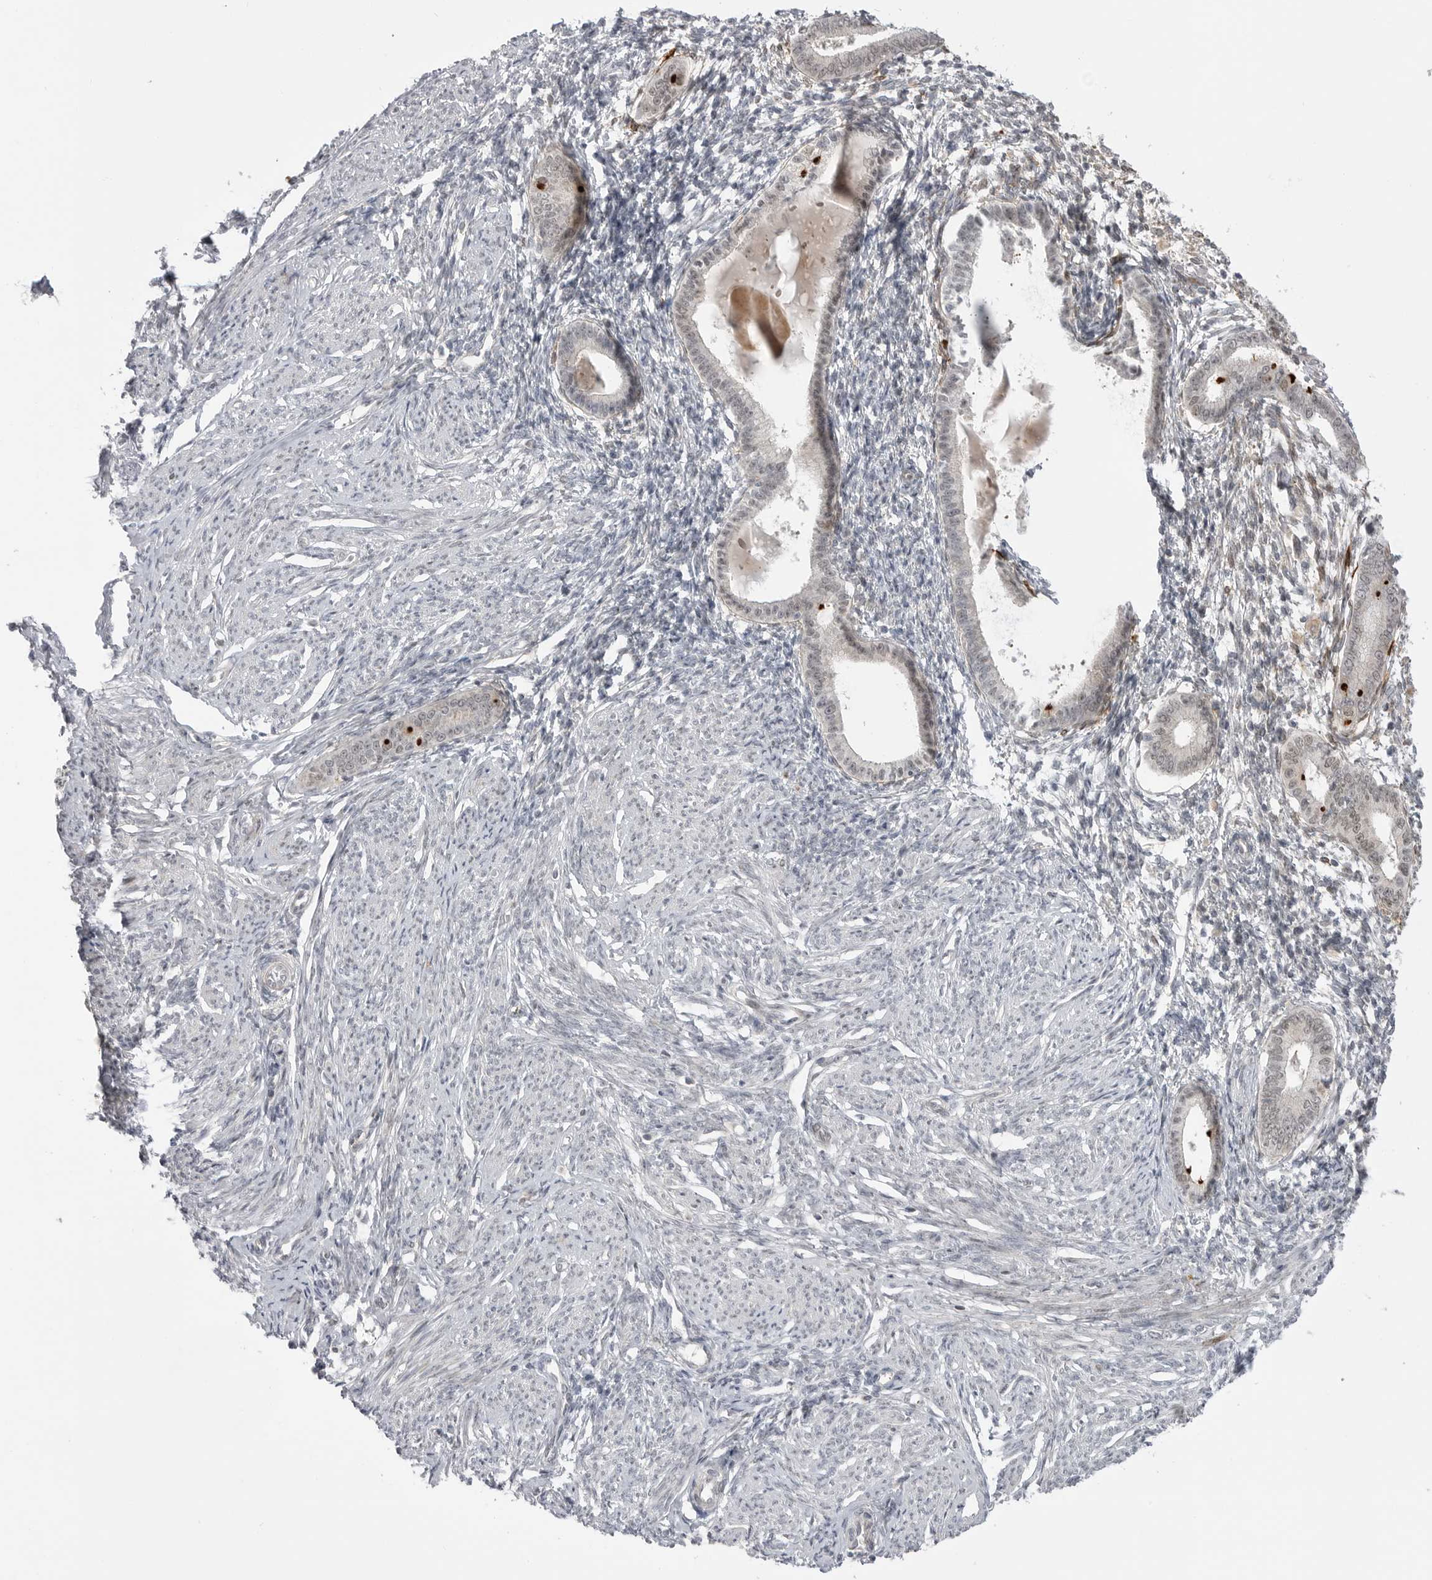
{"staining": {"intensity": "strong", "quantity": "<25%", "location": "cytoplasmic/membranous"}, "tissue": "endometrium", "cell_type": "Cells in endometrial stroma", "image_type": "normal", "snomed": [{"axis": "morphology", "description": "Normal tissue, NOS"}, {"axis": "topography", "description": "Endometrium"}], "caption": "Endometrium stained with DAB (3,3'-diaminobenzidine) immunohistochemistry displays medium levels of strong cytoplasmic/membranous expression in about <25% of cells in endometrial stroma.", "gene": "GGT6", "patient": {"sex": "female", "age": 56}}